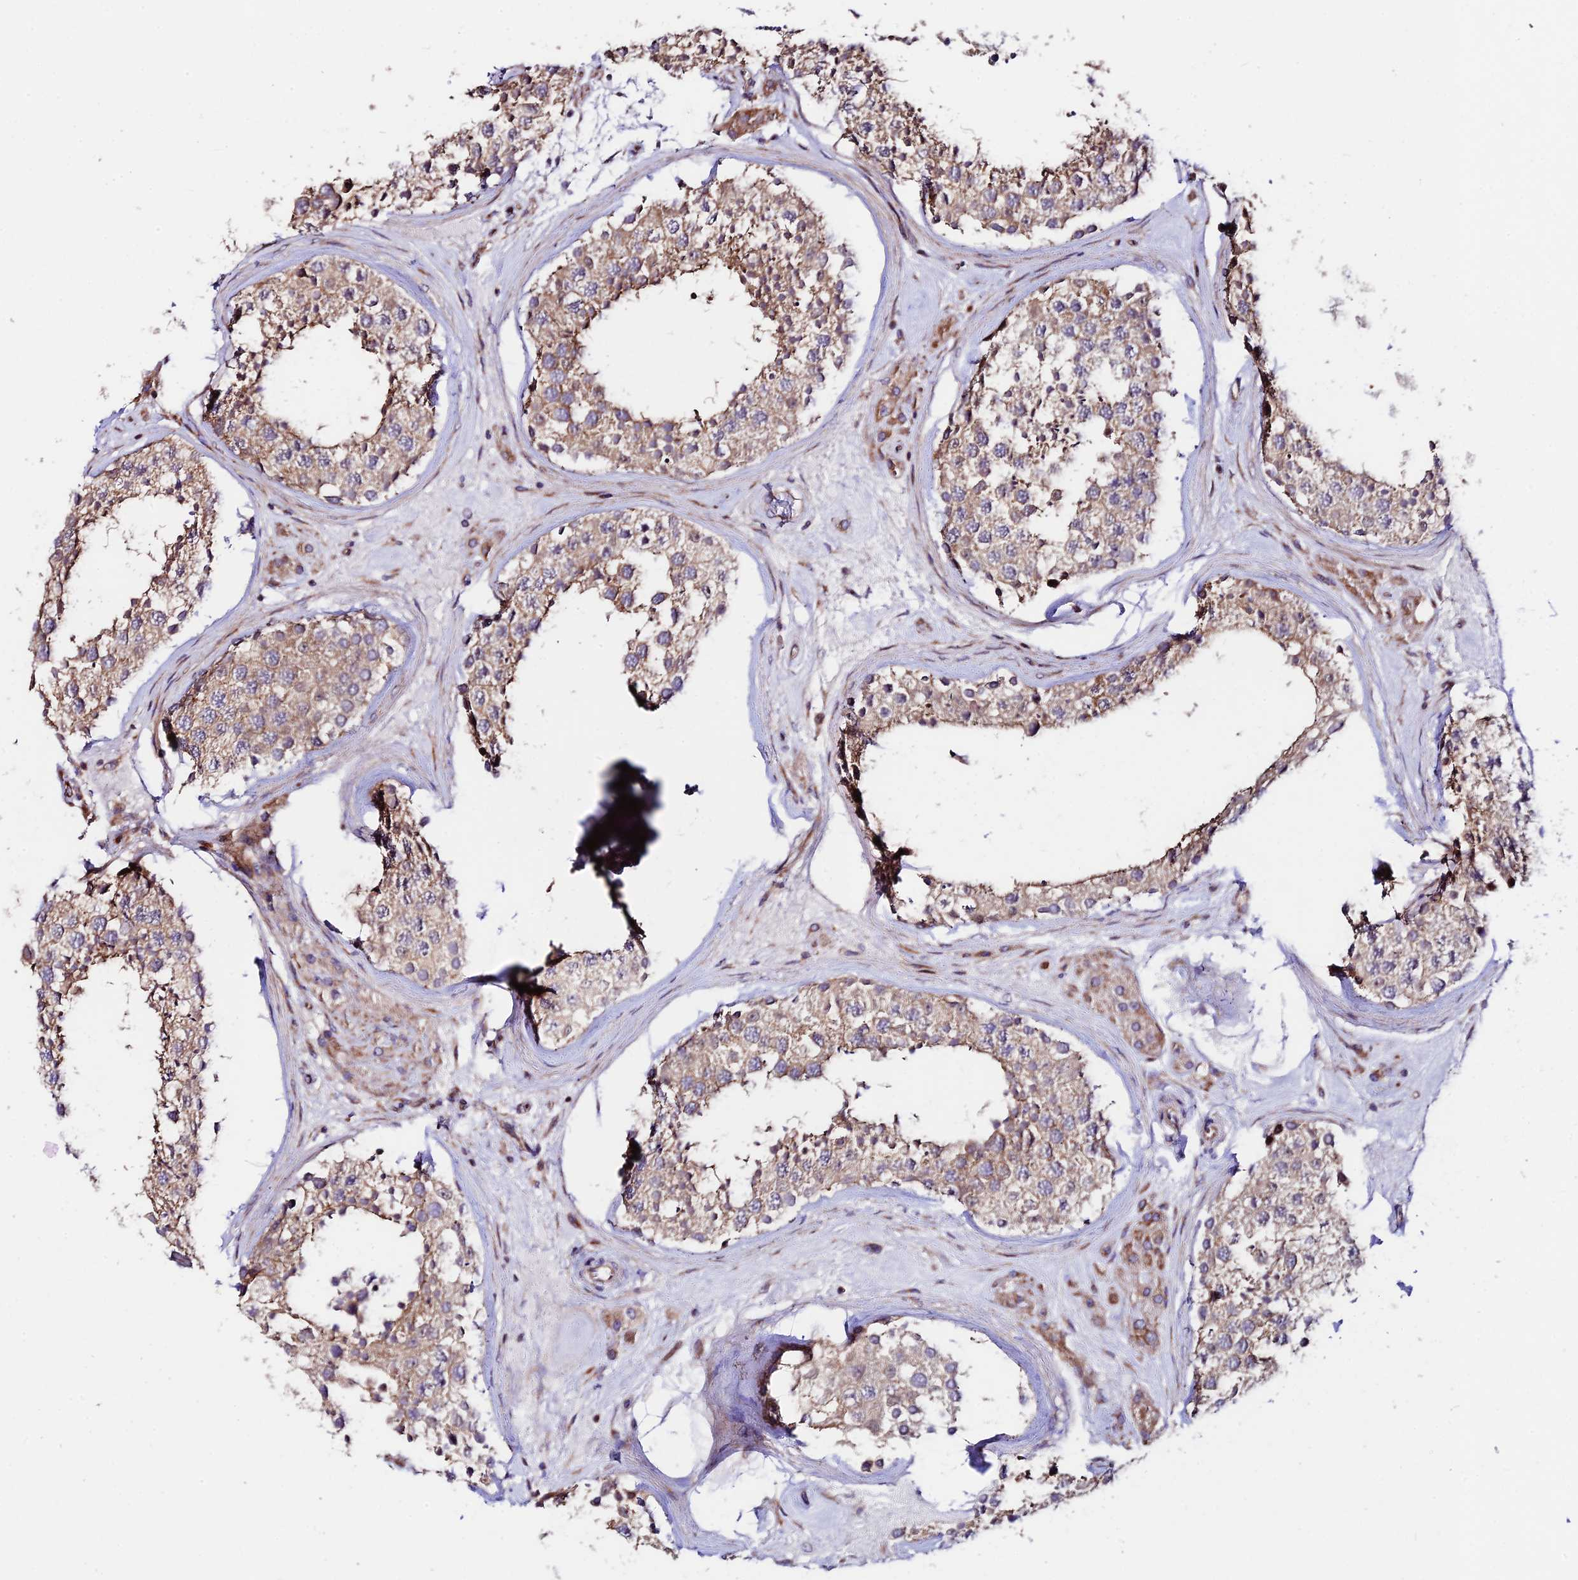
{"staining": {"intensity": "moderate", "quantity": ">75%", "location": "cytoplasmic/membranous"}, "tissue": "testis", "cell_type": "Cells in seminiferous ducts", "image_type": "normal", "snomed": [{"axis": "morphology", "description": "Normal tissue, NOS"}, {"axis": "topography", "description": "Testis"}], "caption": "Protein analysis of unremarkable testis demonstrates moderate cytoplasmic/membranous staining in approximately >75% of cells in seminiferous ducts.", "gene": "VPS13C", "patient": {"sex": "male", "age": 46}}